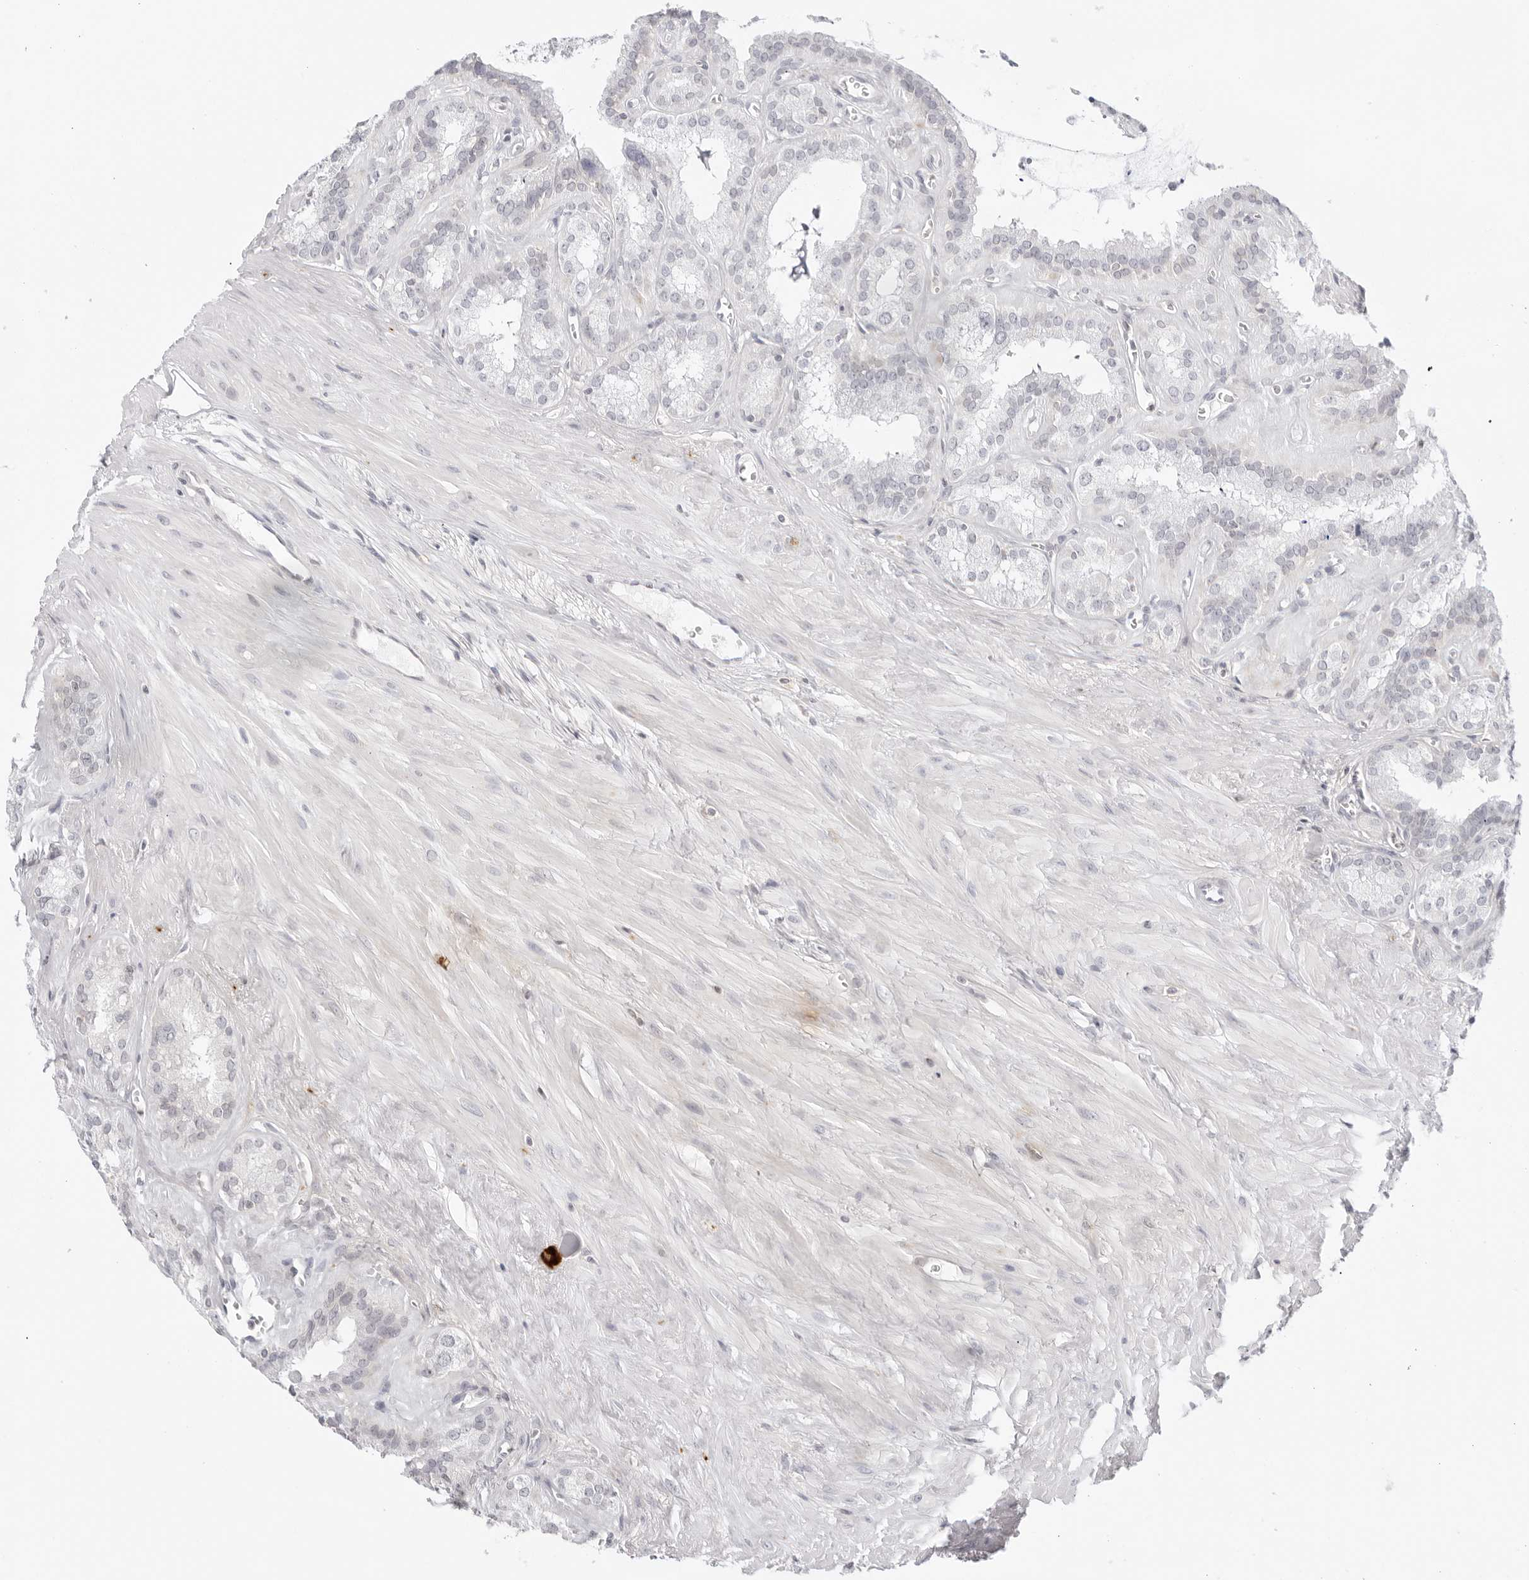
{"staining": {"intensity": "negative", "quantity": "none", "location": "none"}, "tissue": "seminal vesicle", "cell_type": "Glandular cells", "image_type": "normal", "snomed": [{"axis": "morphology", "description": "Normal tissue, NOS"}, {"axis": "topography", "description": "Prostate"}, {"axis": "topography", "description": "Seminal veicle"}], "caption": "Immunohistochemistry (IHC) image of benign seminal vesicle stained for a protein (brown), which demonstrates no expression in glandular cells. (DAB IHC, high magnification).", "gene": "TNFRSF14", "patient": {"sex": "male", "age": 59}}